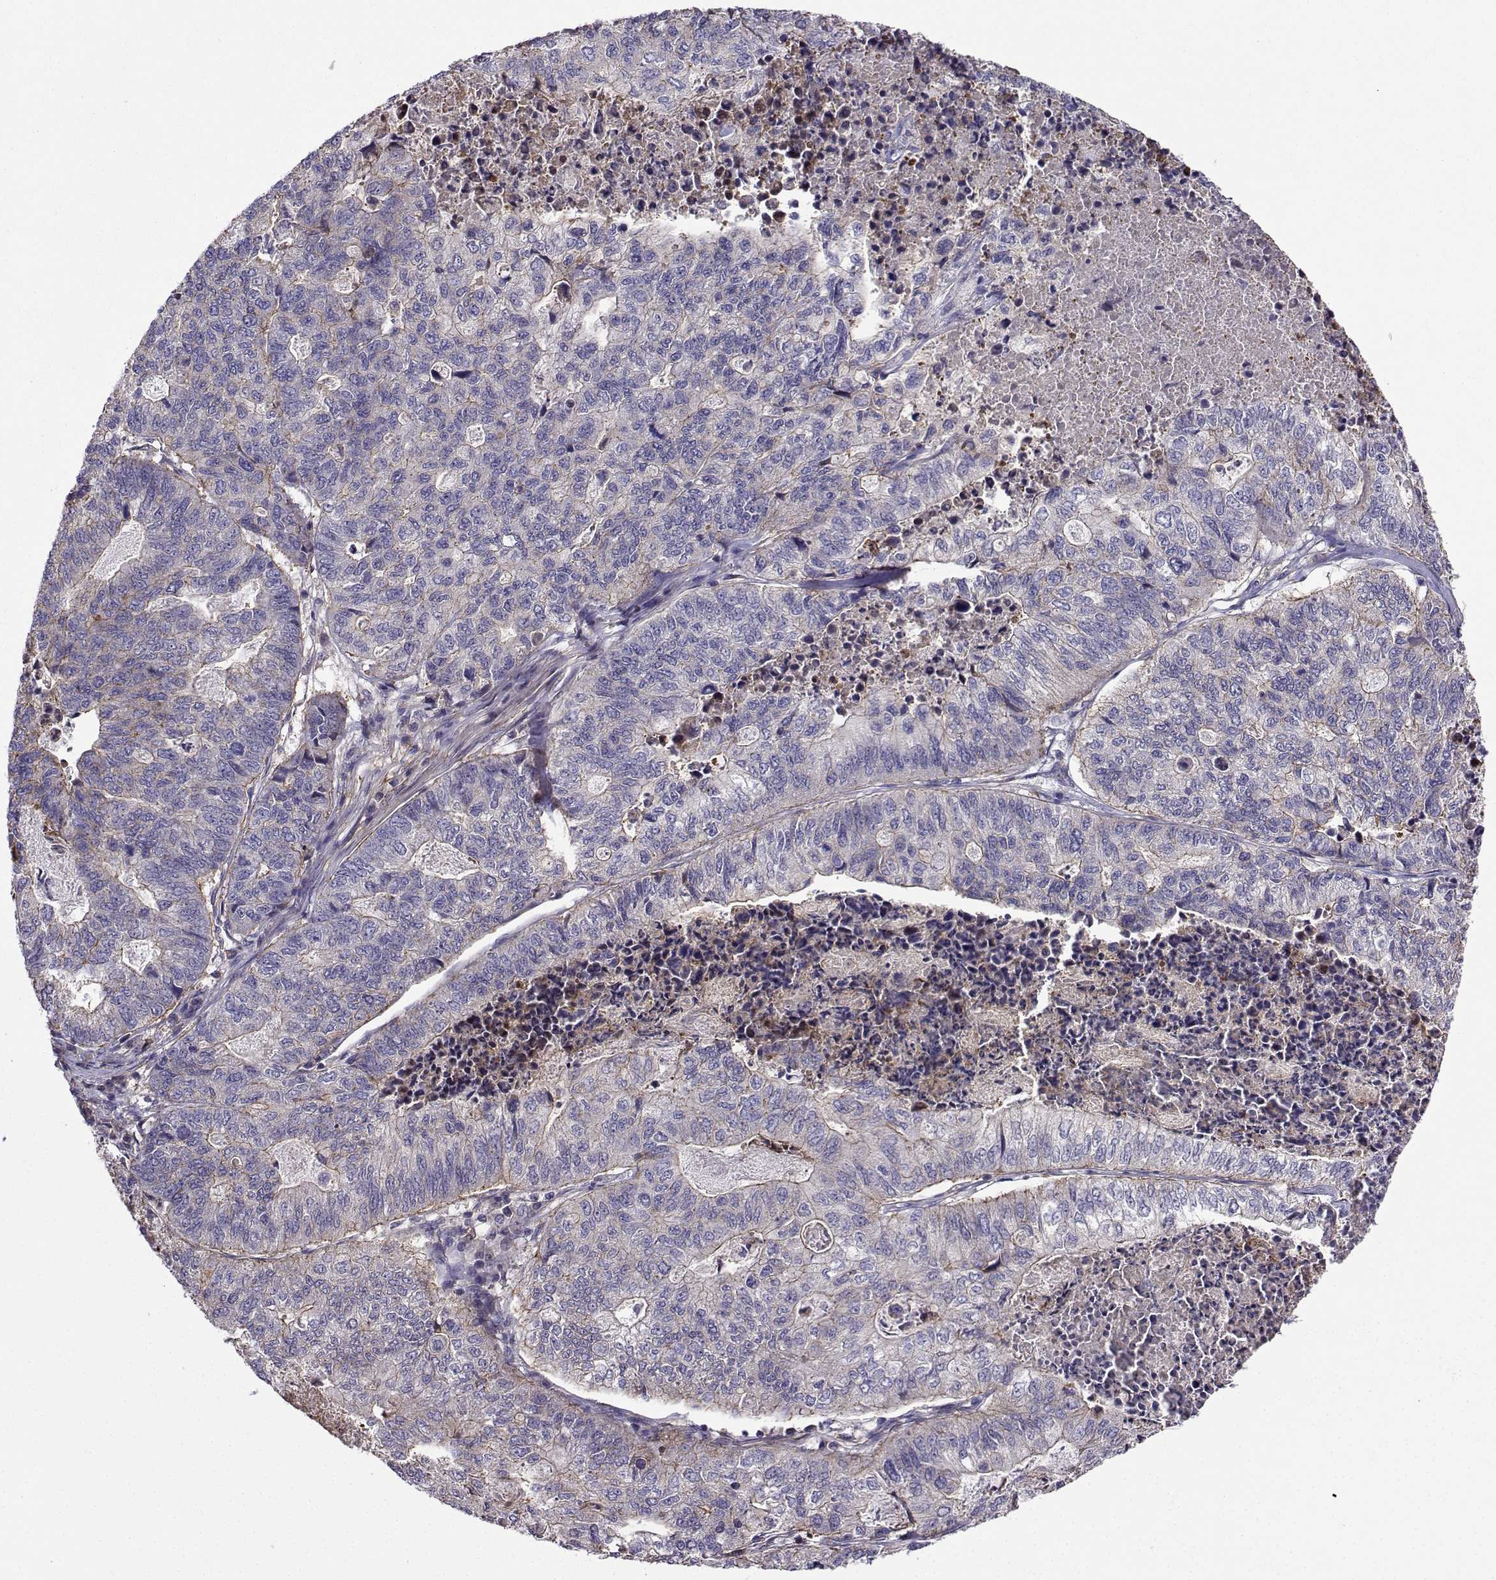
{"staining": {"intensity": "strong", "quantity": "<25%", "location": "cytoplasmic/membranous"}, "tissue": "stomach cancer", "cell_type": "Tumor cells", "image_type": "cancer", "snomed": [{"axis": "morphology", "description": "Adenocarcinoma, NOS"}, {"axis": "topography", "description": "Stomach, upper"}], "caption": "Immunohistochemistry (DAB (3,3'-diaminobenzidine)) staining of human stomach cancer demonstrates strong cytoplasmic/membranous protein staining in about <25% of tumor cells.", "gene": "ITGB8", "patient": {"sex": "female", "age": 67}}